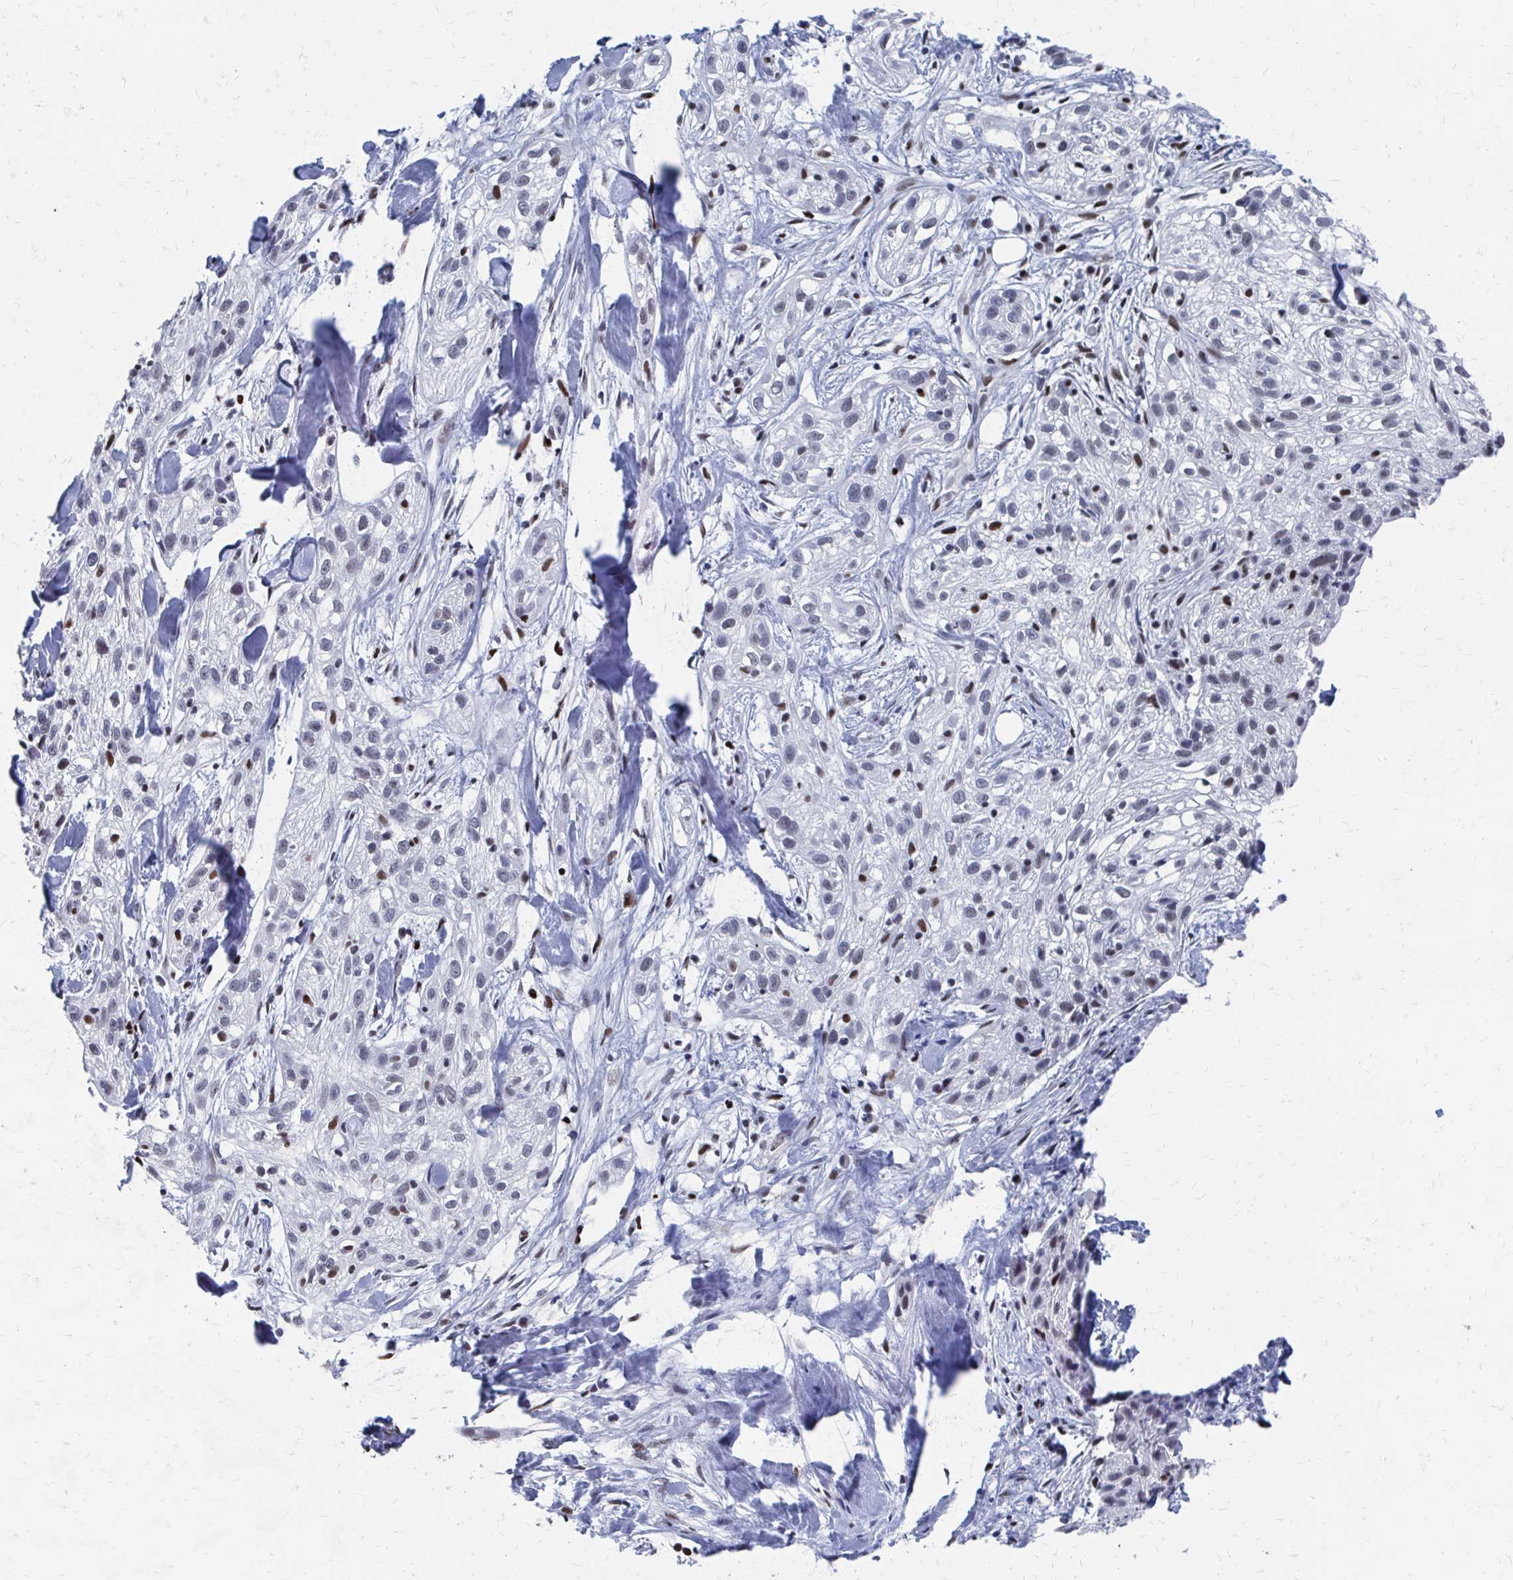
{"staining": {"intensity": "weak", "quantity": "<25%", "location": "nuclear"}, "tissue": "skin cancer", "cell_type": "Tumor cells", "image_type": "cancer", "snomed": [{"axis": "morphology", "description": "Squamous cell carcinoma, NOS"}, {"axis": "topography", "description": "Skin"}], "caption": "Tumor cells show no significant staining in squamous cell carcinoma (skin).", "gene": "CDIN1", "patient": {"sex": "male", "age": 82}}